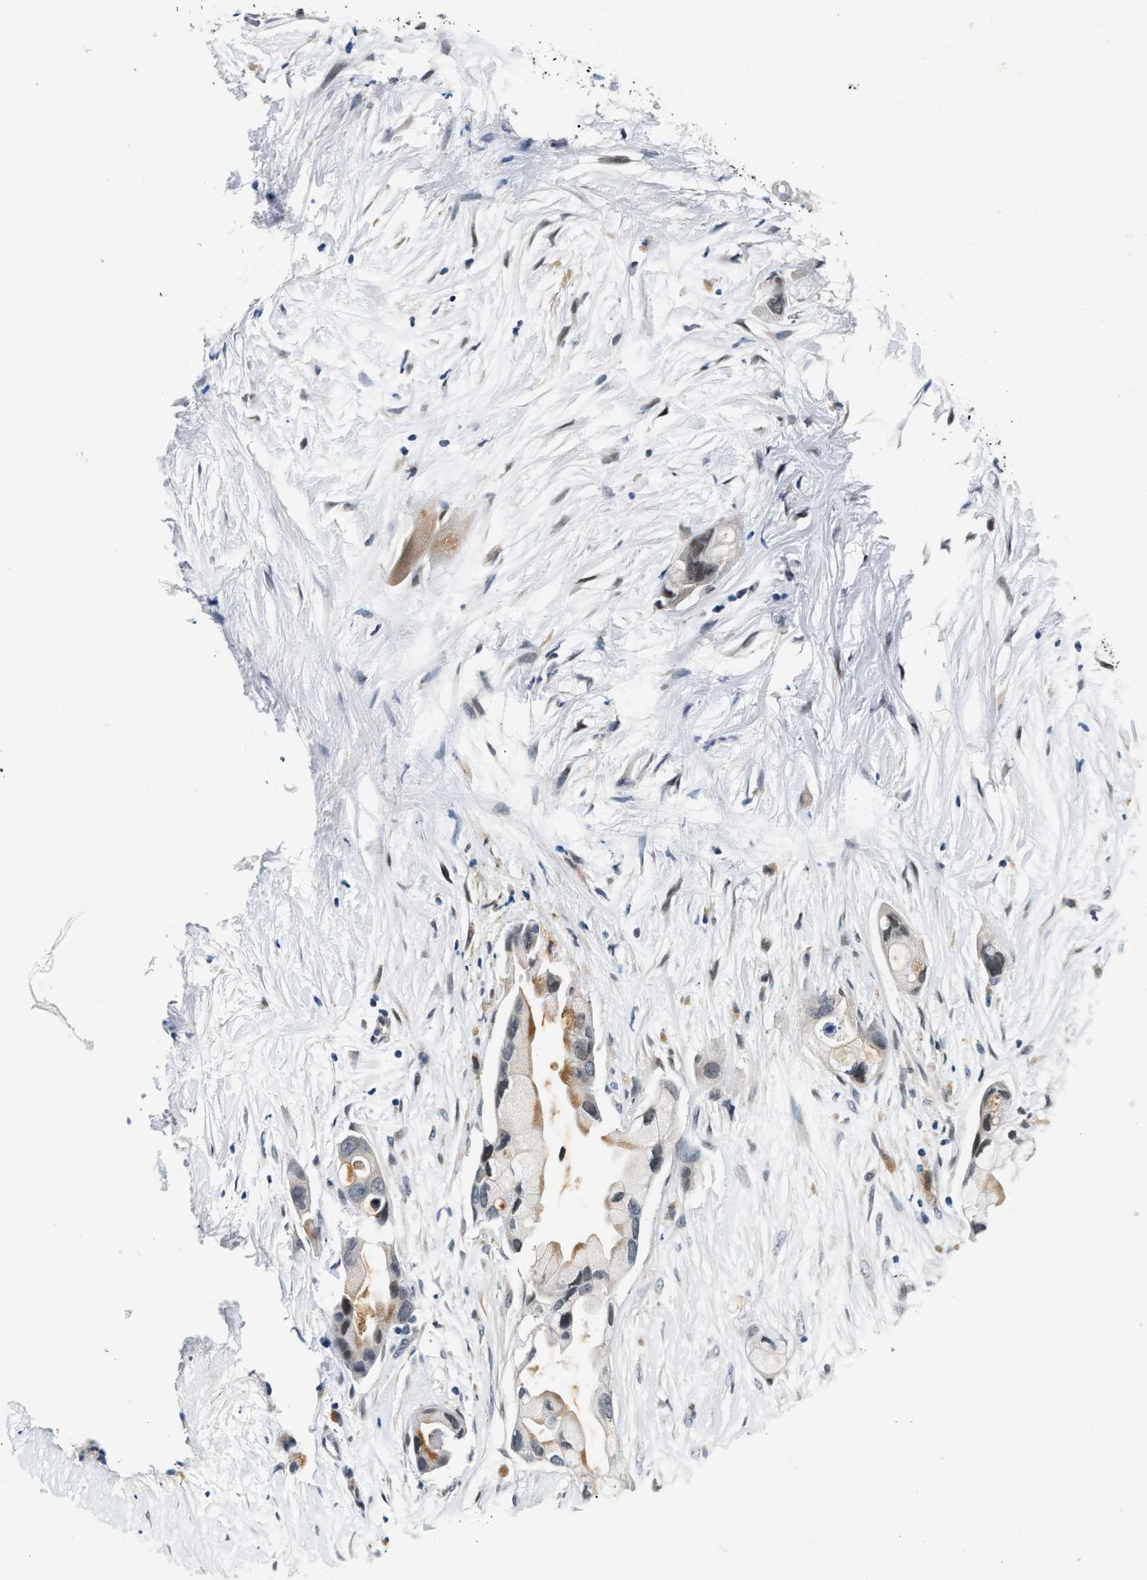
{"staining": {"intensity": "moderate", "quantity": "<25%", "location": "cytoplasmic/membranous"}, "tissue": "pancreatic cancer", "cell_type": "Tumor cells", "image_type": "cancer", "snomed": [{"axis": "morphology", "description": "Adenocarcinoma, NOS"}, {"axis": "topography", "description": "Pancreas"}], "caption": "There is low levels of moderate cytoplasmic/membranous staining in tumor cells of pancreatic cancer, as demonstrated by immunohistochemical staining (brown color).", "gene": "PPM1H", "patient": {"sex": "female", "age": 59}}